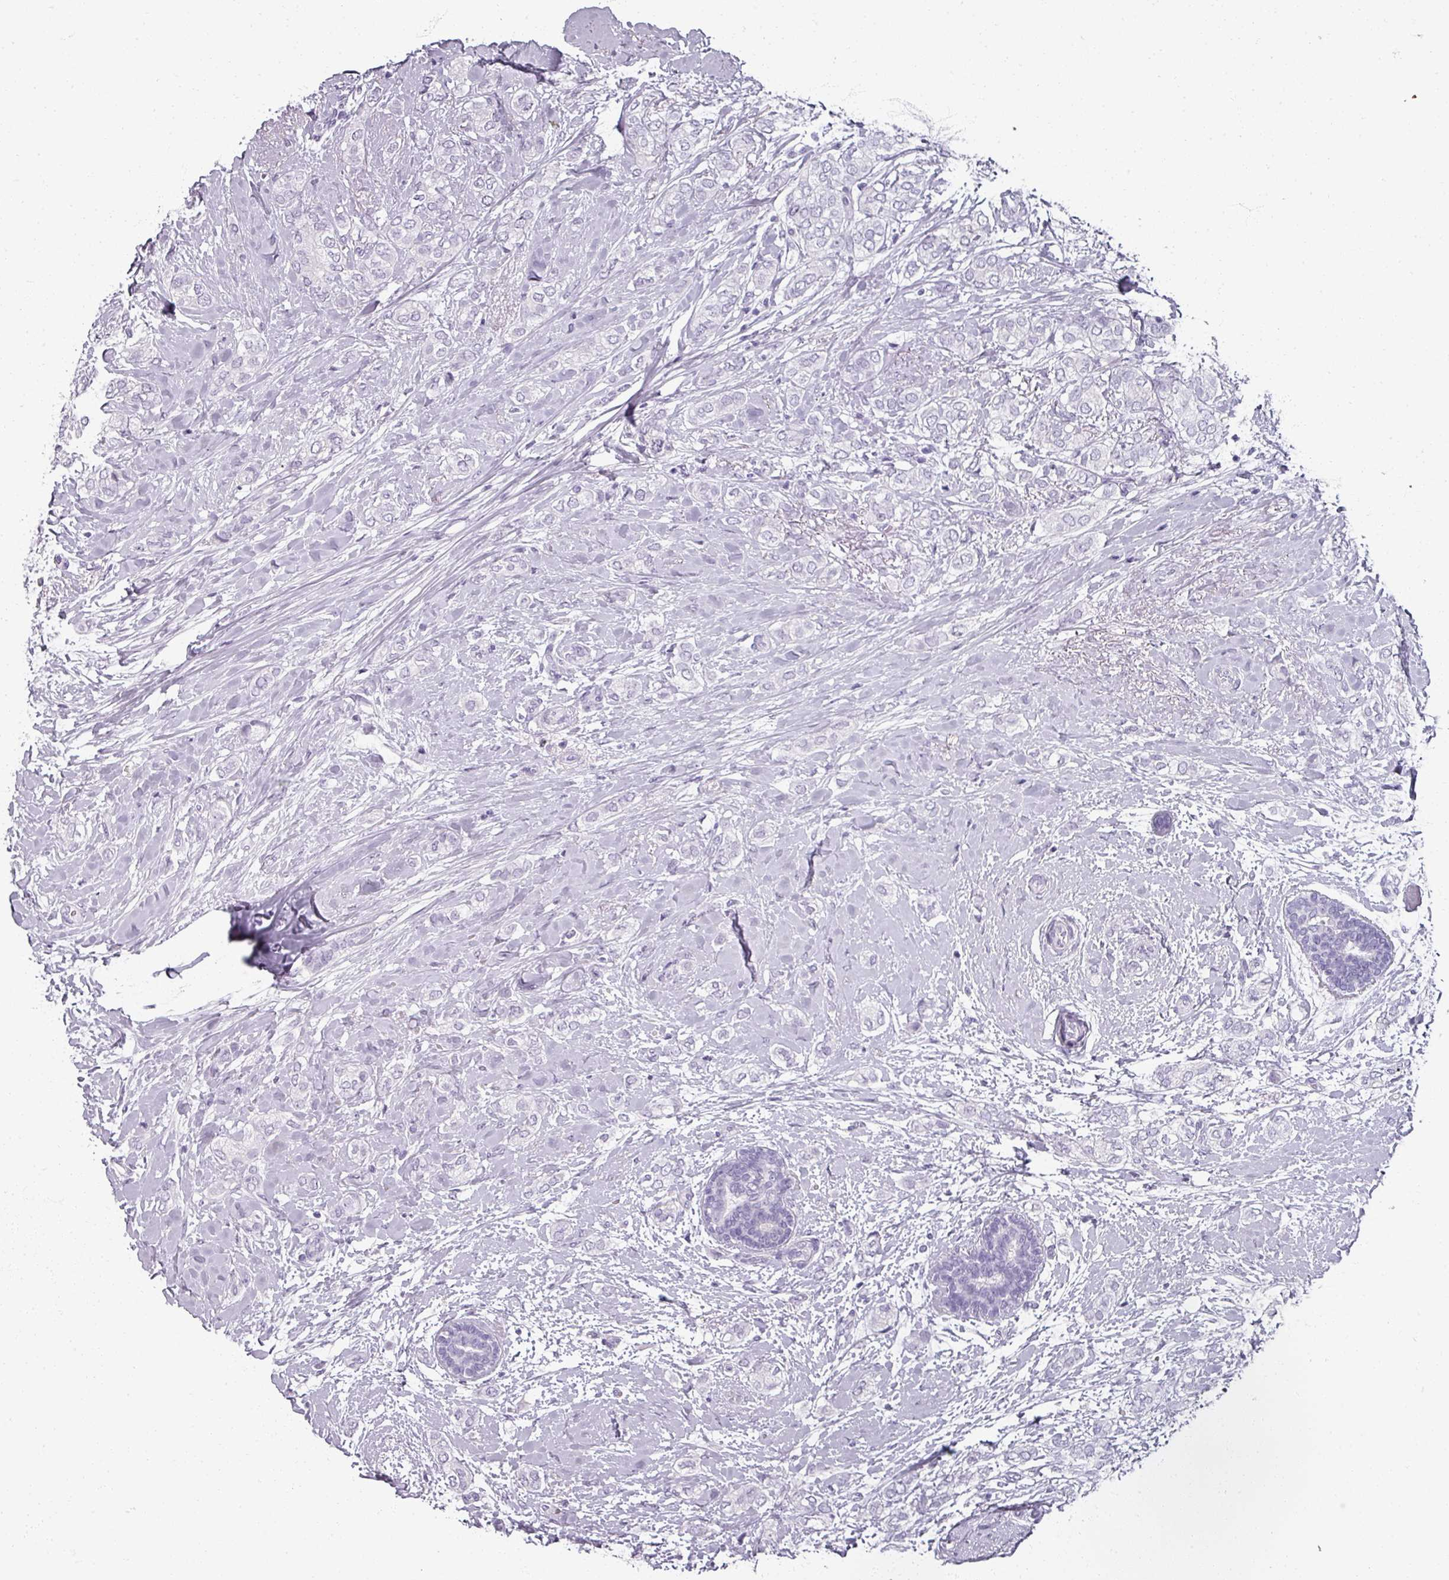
{"staining": {"intensity": "negative", "quantity": "none", "location": "none"}, "tissue": "breast cancer", "cell_type": "Tumor cells", "image_type": "cancer", "snomed": [{"axis": "morphology", "description": "Duct carcinoma"}, {"axis": "topography", "description": "Breast"}], "caption": "Immunohistochemistry (IHC) of human invasive ductal carcinoma (breast) shows no expression in tumor cells.", "gene": "REG3G", "patient": {"sex": "female", "age": 73}}